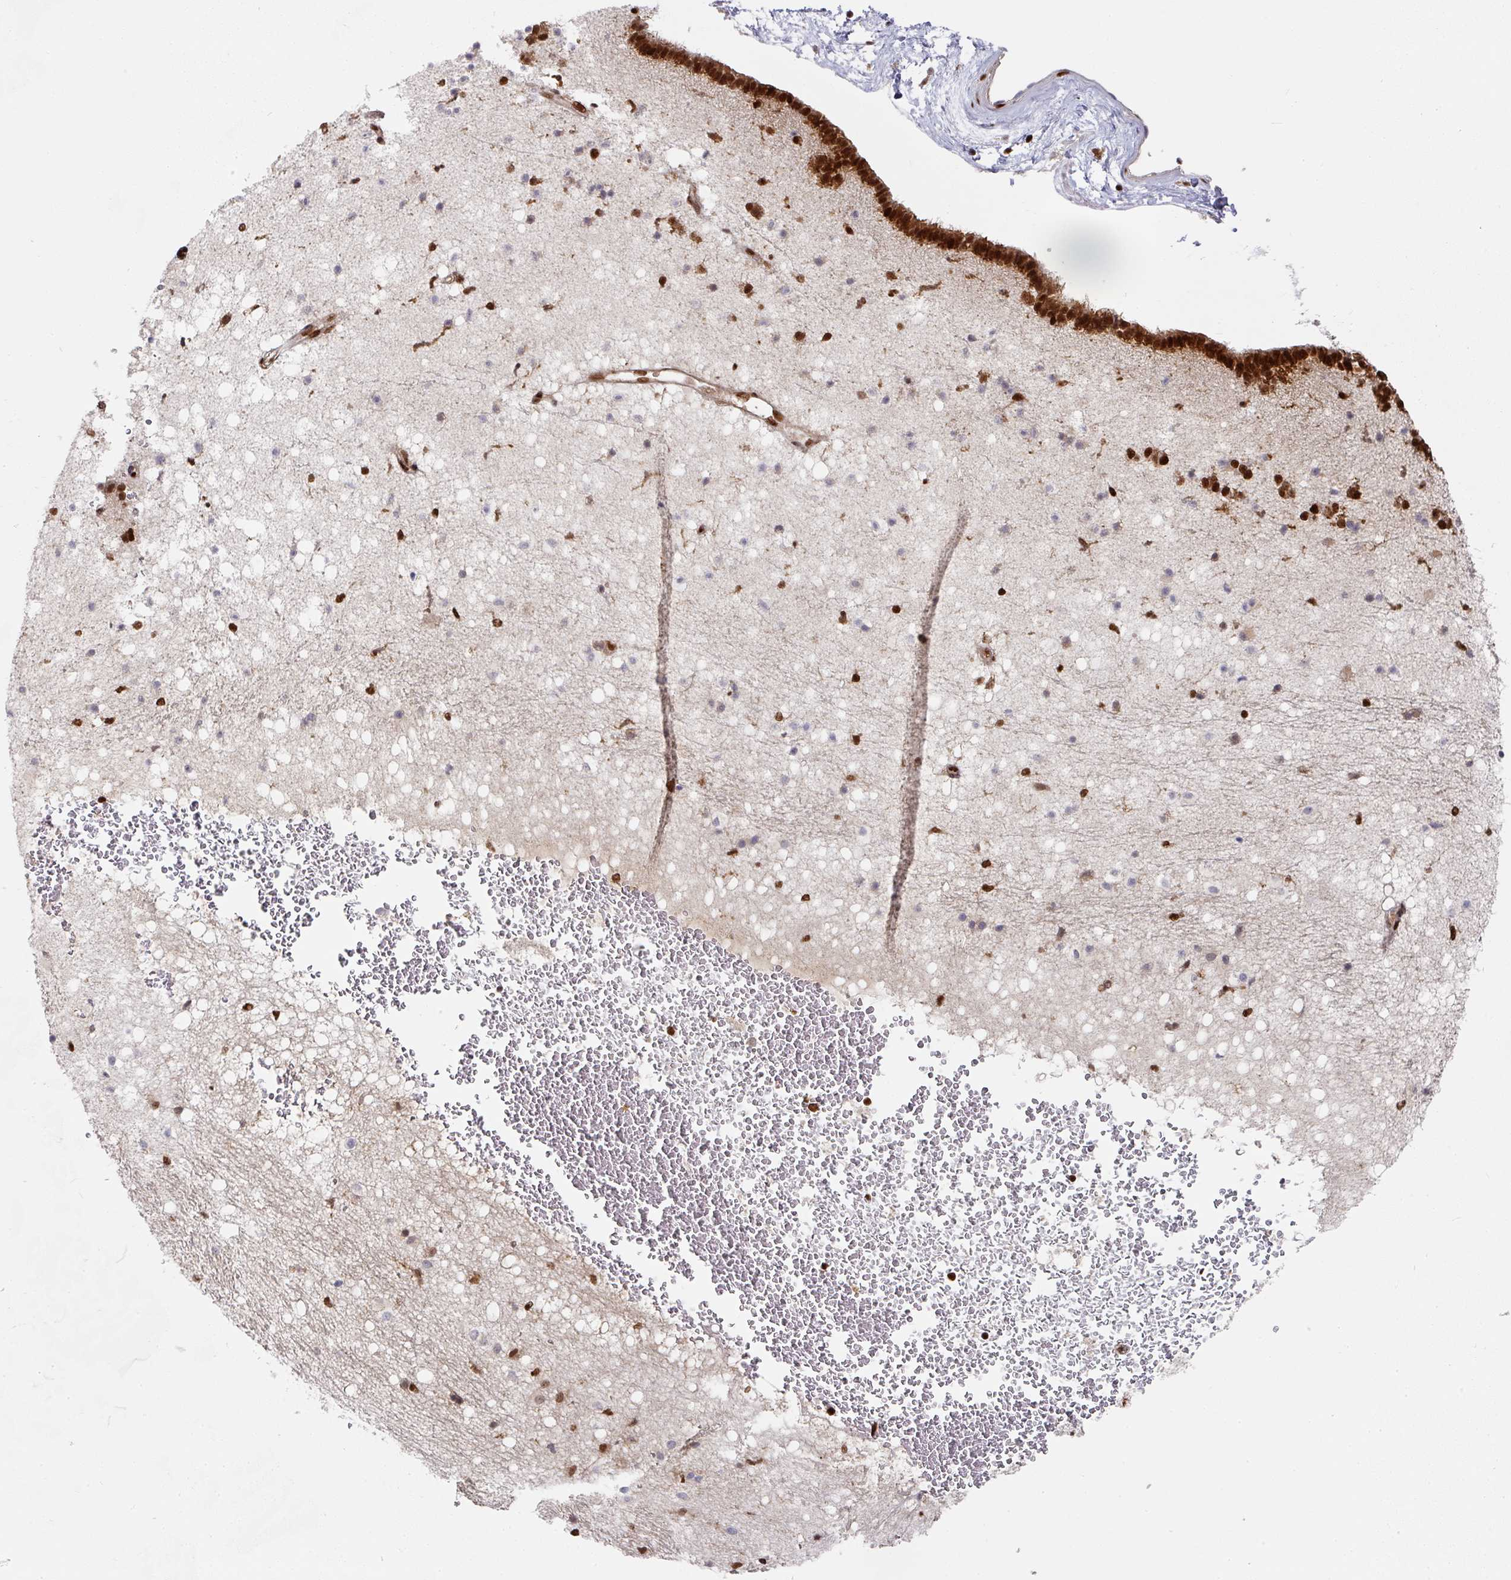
{"staining": {"intensity": "strong", "quantity": ">75%", "location": "nuclear"}, "tissue": "caudate", "cell_type": "Glial cells", "image_type": "normal", "snomed": [{"axis": "morphology", "description": "Normal tissue, NOS"}, {"axis": "topography", "description": "Lateral ventricle wall"}], "caption": "Caudate stained for a protein (brown) exhibits strong nuclear positive expression in about >75% of glial cells.", "gene": "DIDO1", "patient": {"sex": "male", "age": 37}}